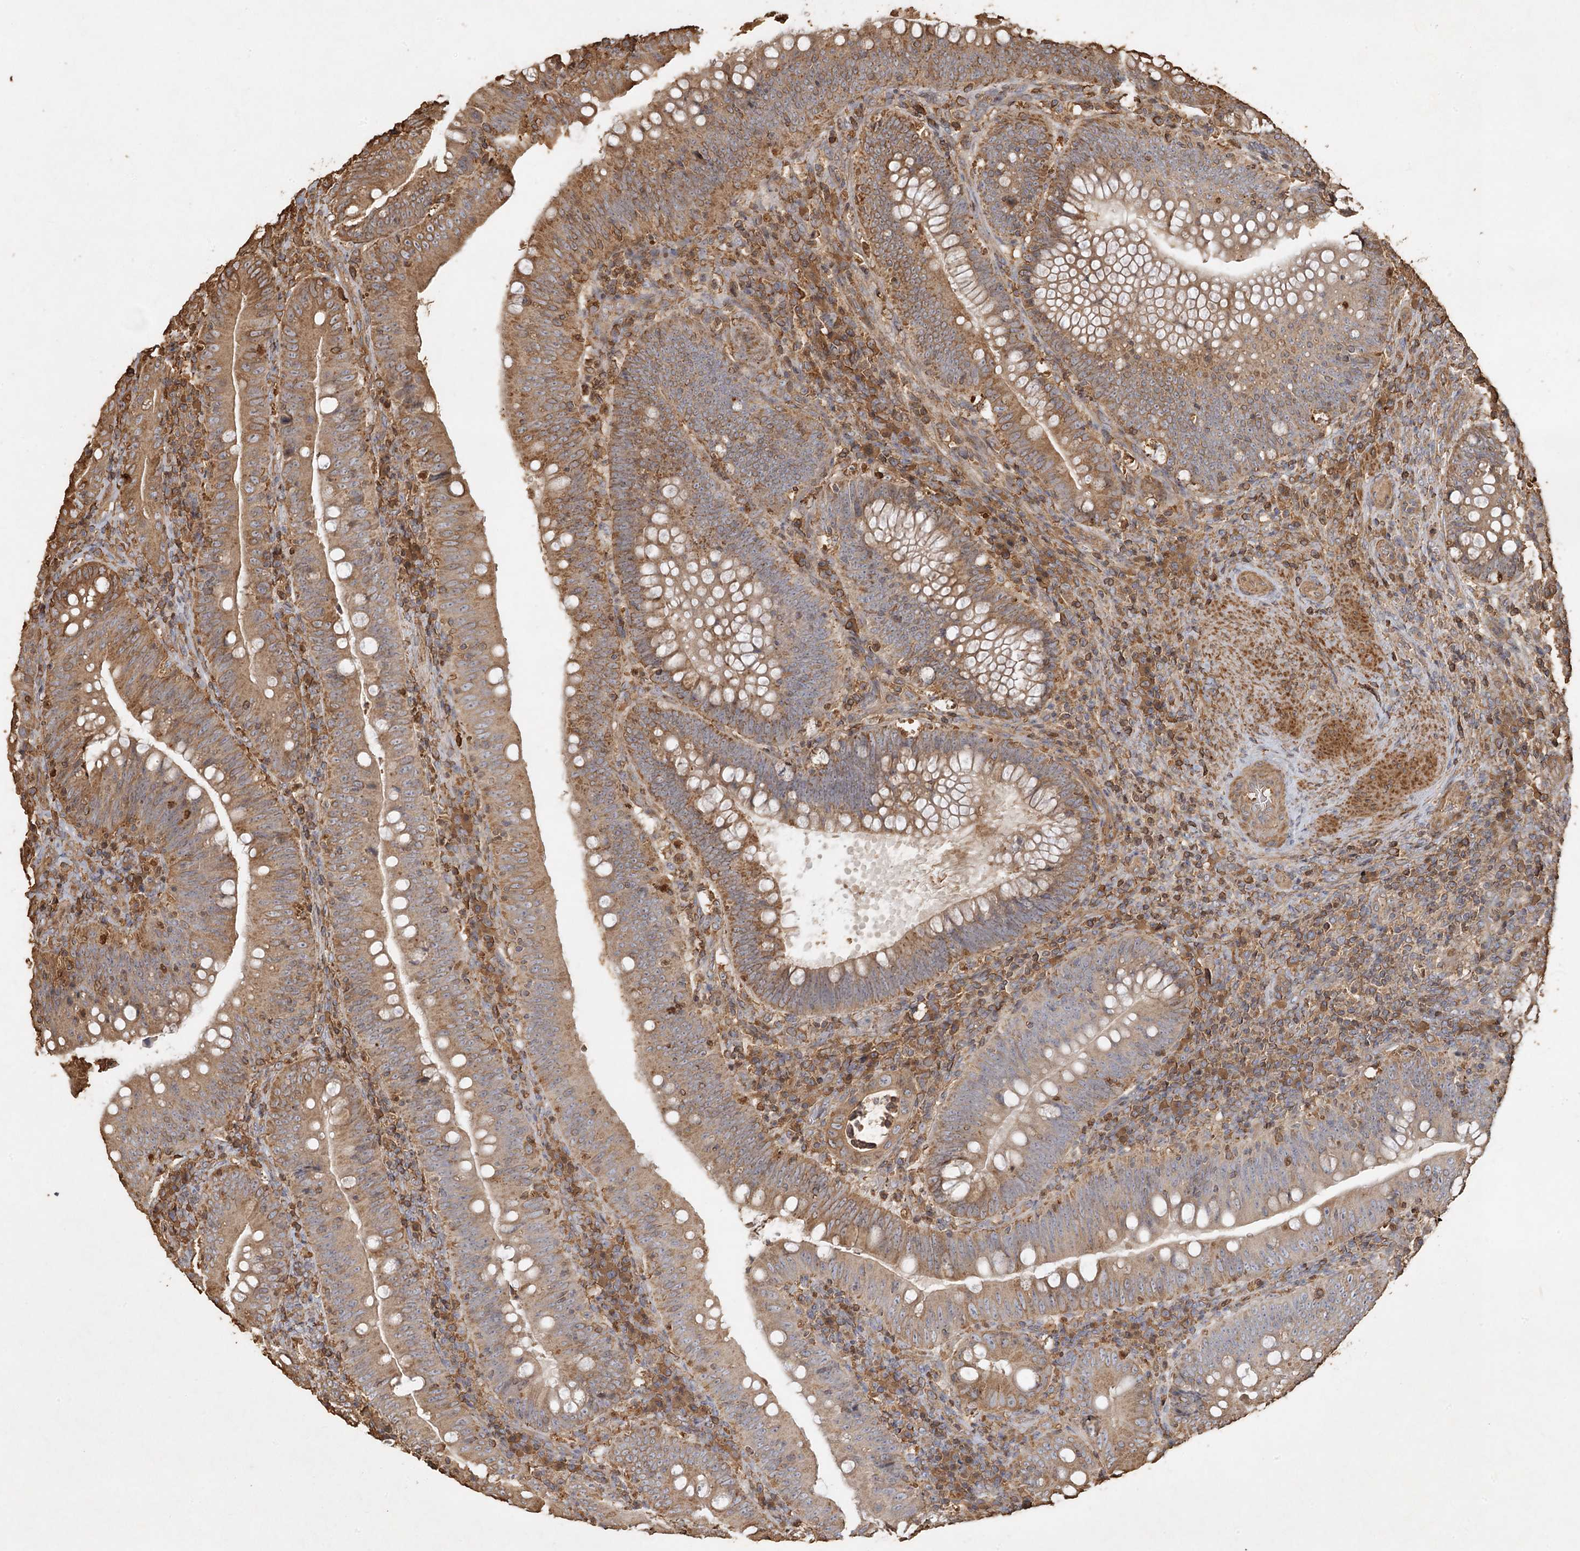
{"staining": {"intensity": "moderate", "quantity": ">75%", "location": "cytoplasmic/membranous"}, "tissue": "colorectal cancer", "cell_type": "Tumor cells", "image_type": "cancer", "snomed": [{"axis": "morphology", "description": "Normal tissue, NOS"}, {"axis": "topography", "description": "Colon"}], "caption": "This image demonstrates immunohistochemistry staining of colorectal cancer, with medium moderate cytoplasmic/membranous positivity in approximately >75% of tumor cells.", "gene": "PIK3C2A", "patient": {"sex": "female", "age": 82}}